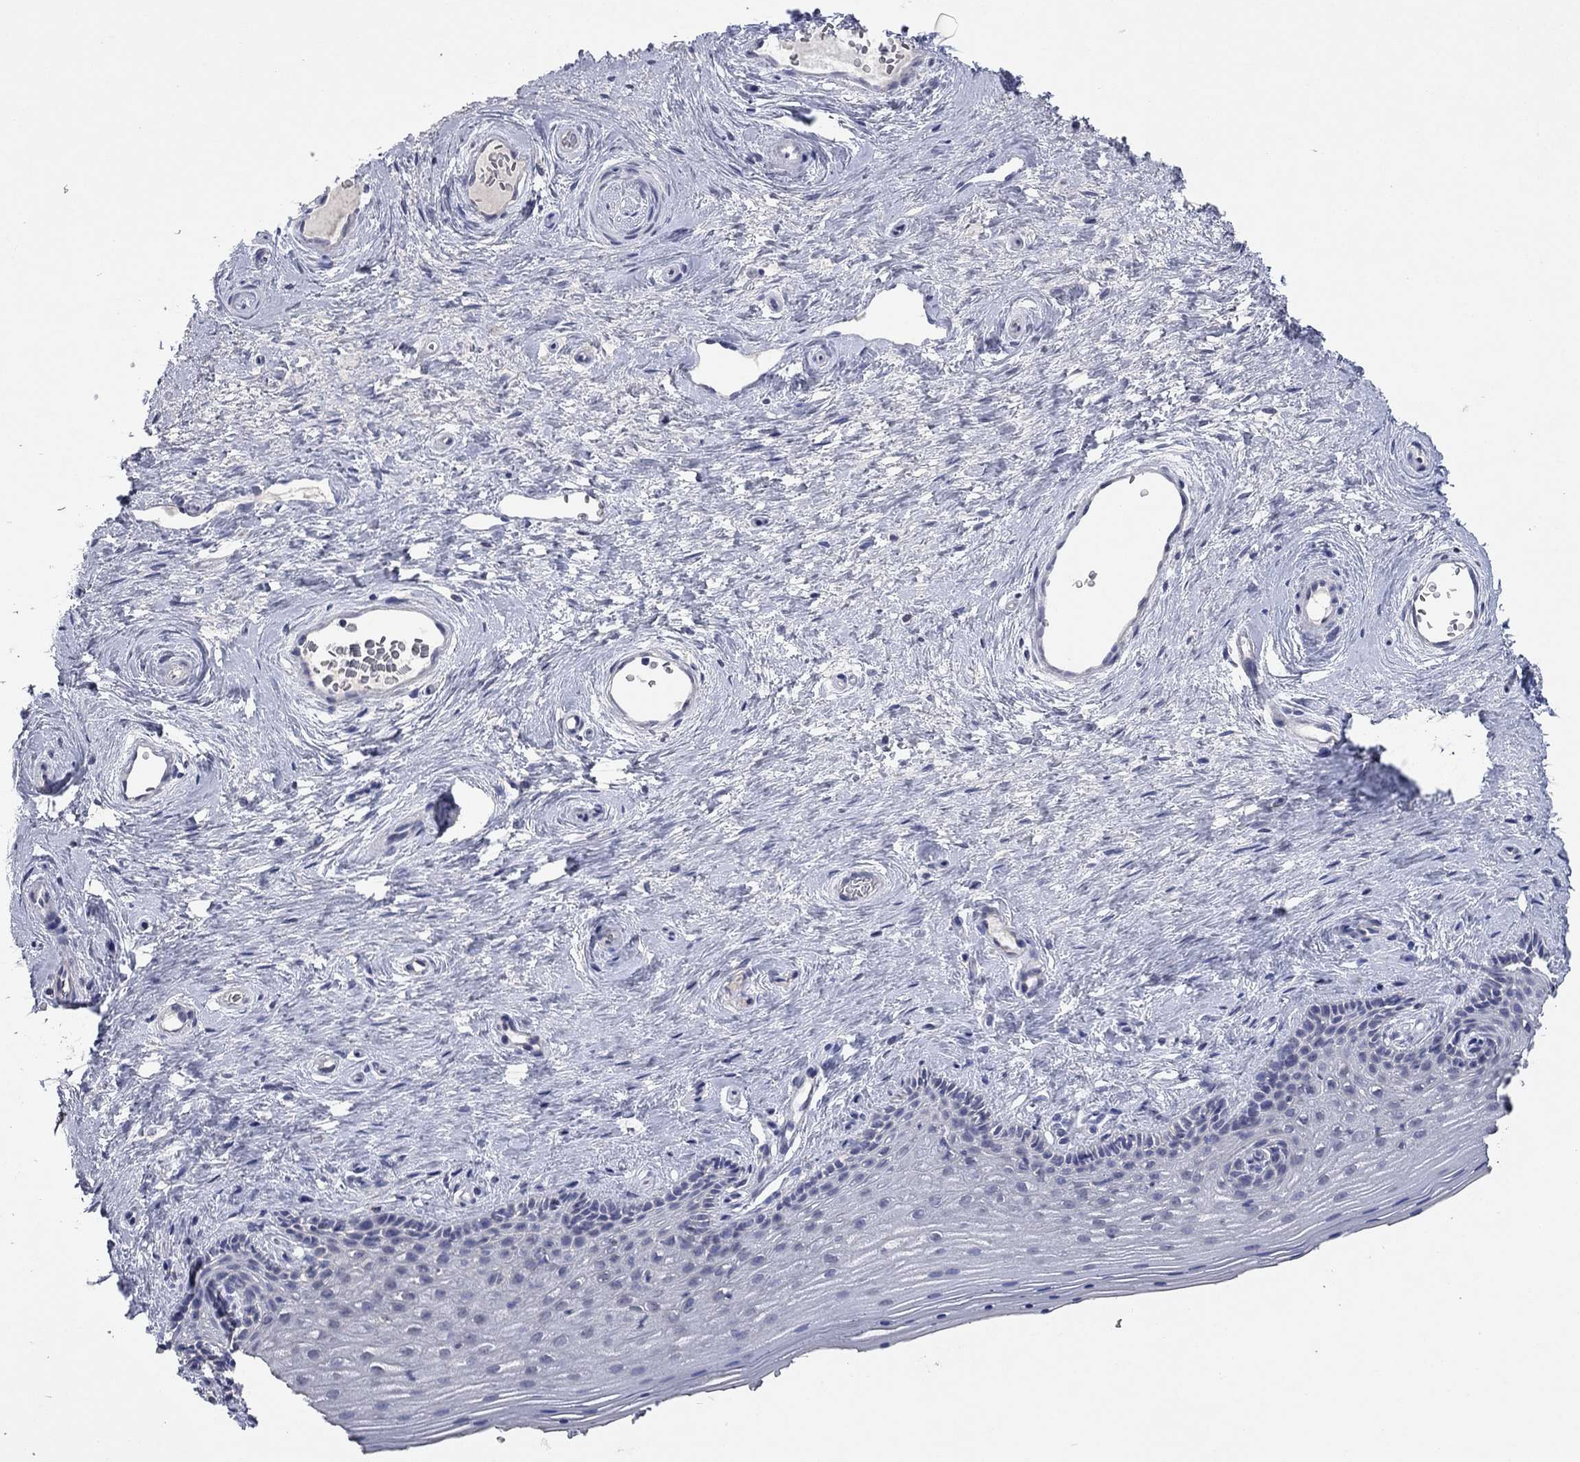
{"staining": {"intensity": "negative", "quantity": "none", "location": "none"}, "tissue": "vagina", "cell_type": "Squamous epithelial cells", "image_type": "normal", "snomed": [{"axis": "morphology", "description": "Normal tissue, NOS"}, {"axis": "topography", "description": "Vagina"}], "caption": "Micrograph shows no protein positivity in squamous epithelial cells of benign vagina.", "gene": "MMP13", "patient": {"sex": "female", "age": 45}}